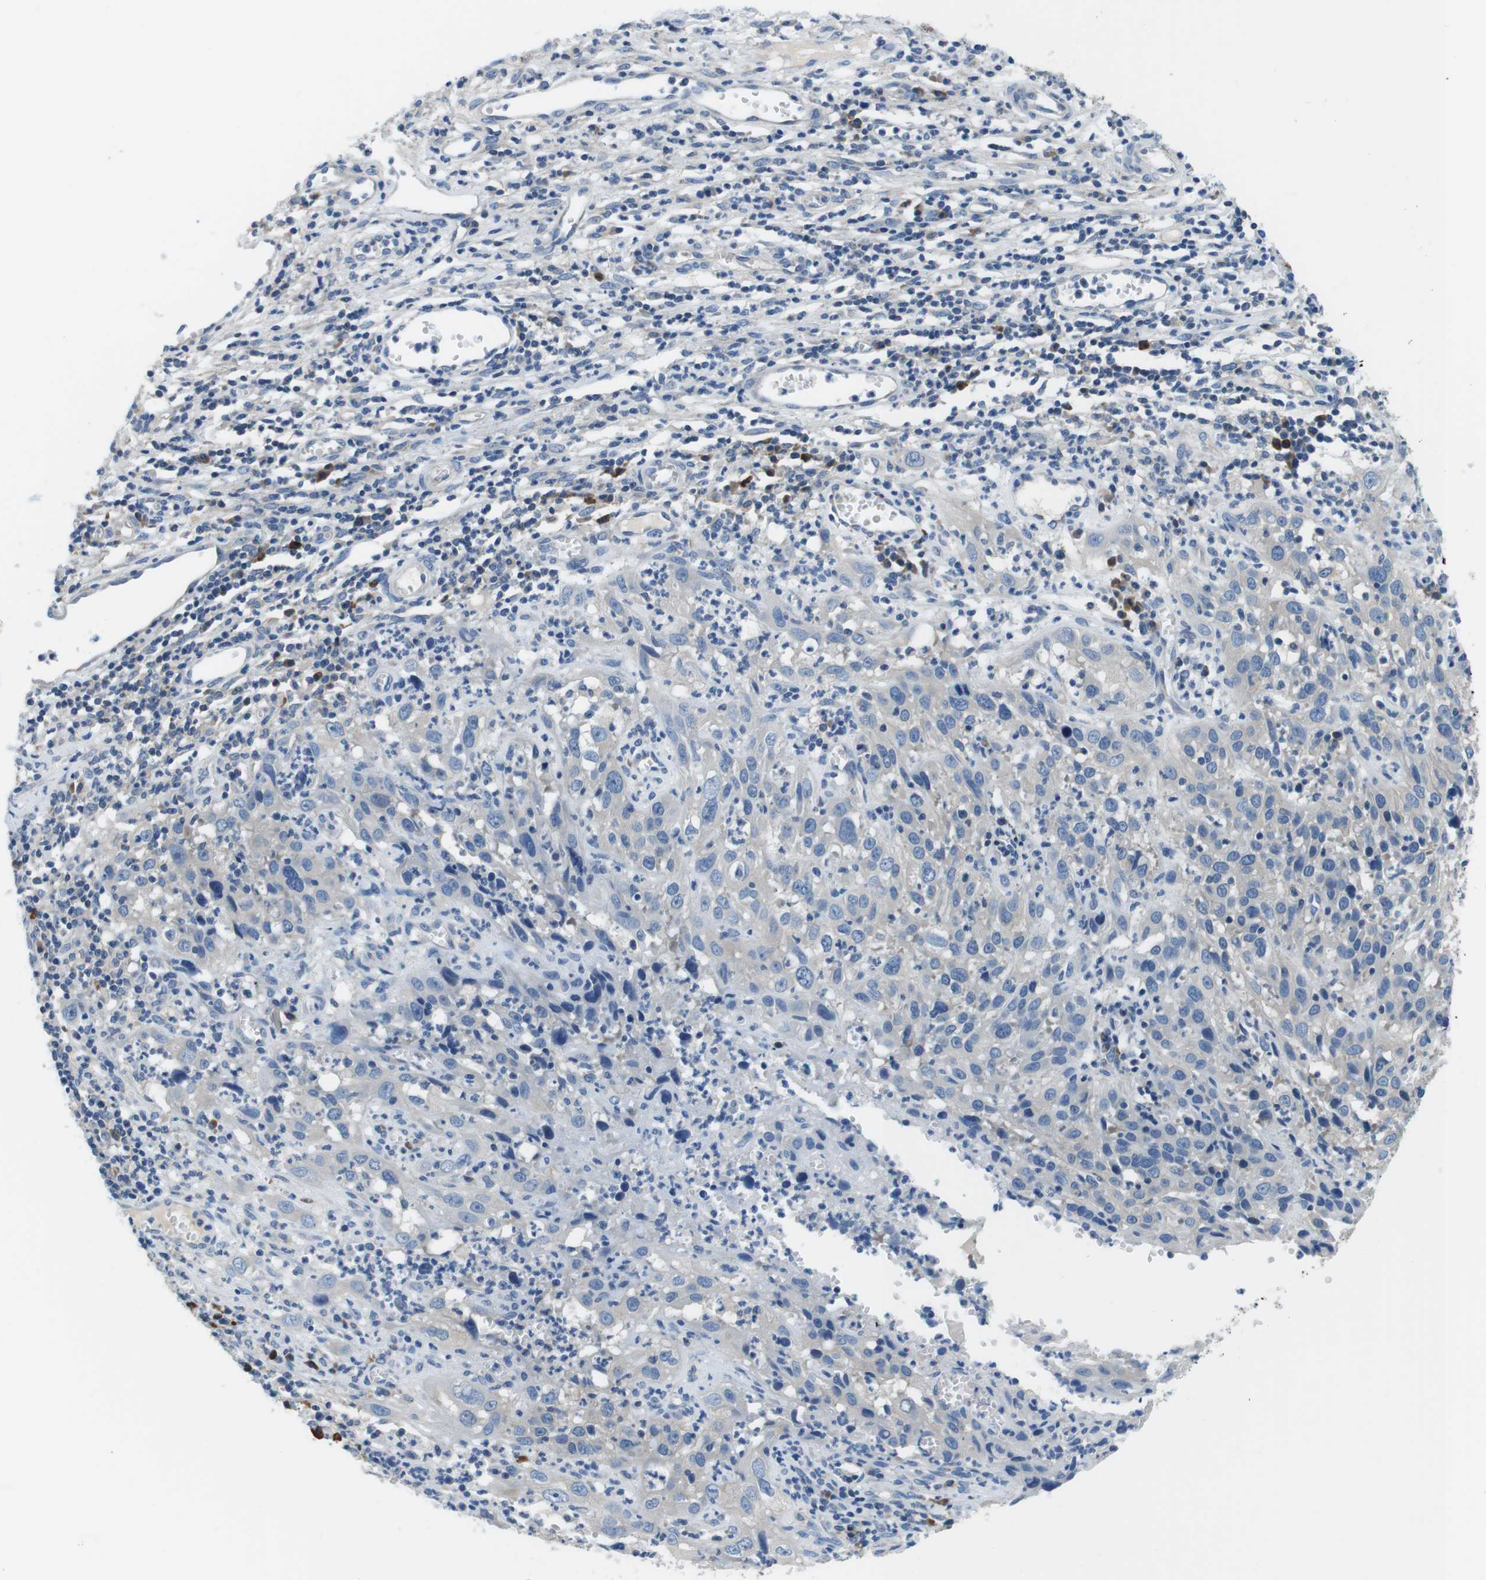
{"staining": {"intensity": "negative", "quantity": "none", "location": "none"}, "tissue": "cervical cancer", "cell_type": "Tumor cells", "image_type": "cancer", "snomed": [{"axis": "morphology", "description": "Squamous cell carcinoma, NOS"}, {"axis": "topography", "description": "Cervix"}], "caption": "There is no significant staining in tumor cells of cervical cancer.", "gene": "DENND4C", "patient": {"sex": "female", "age": 32}}